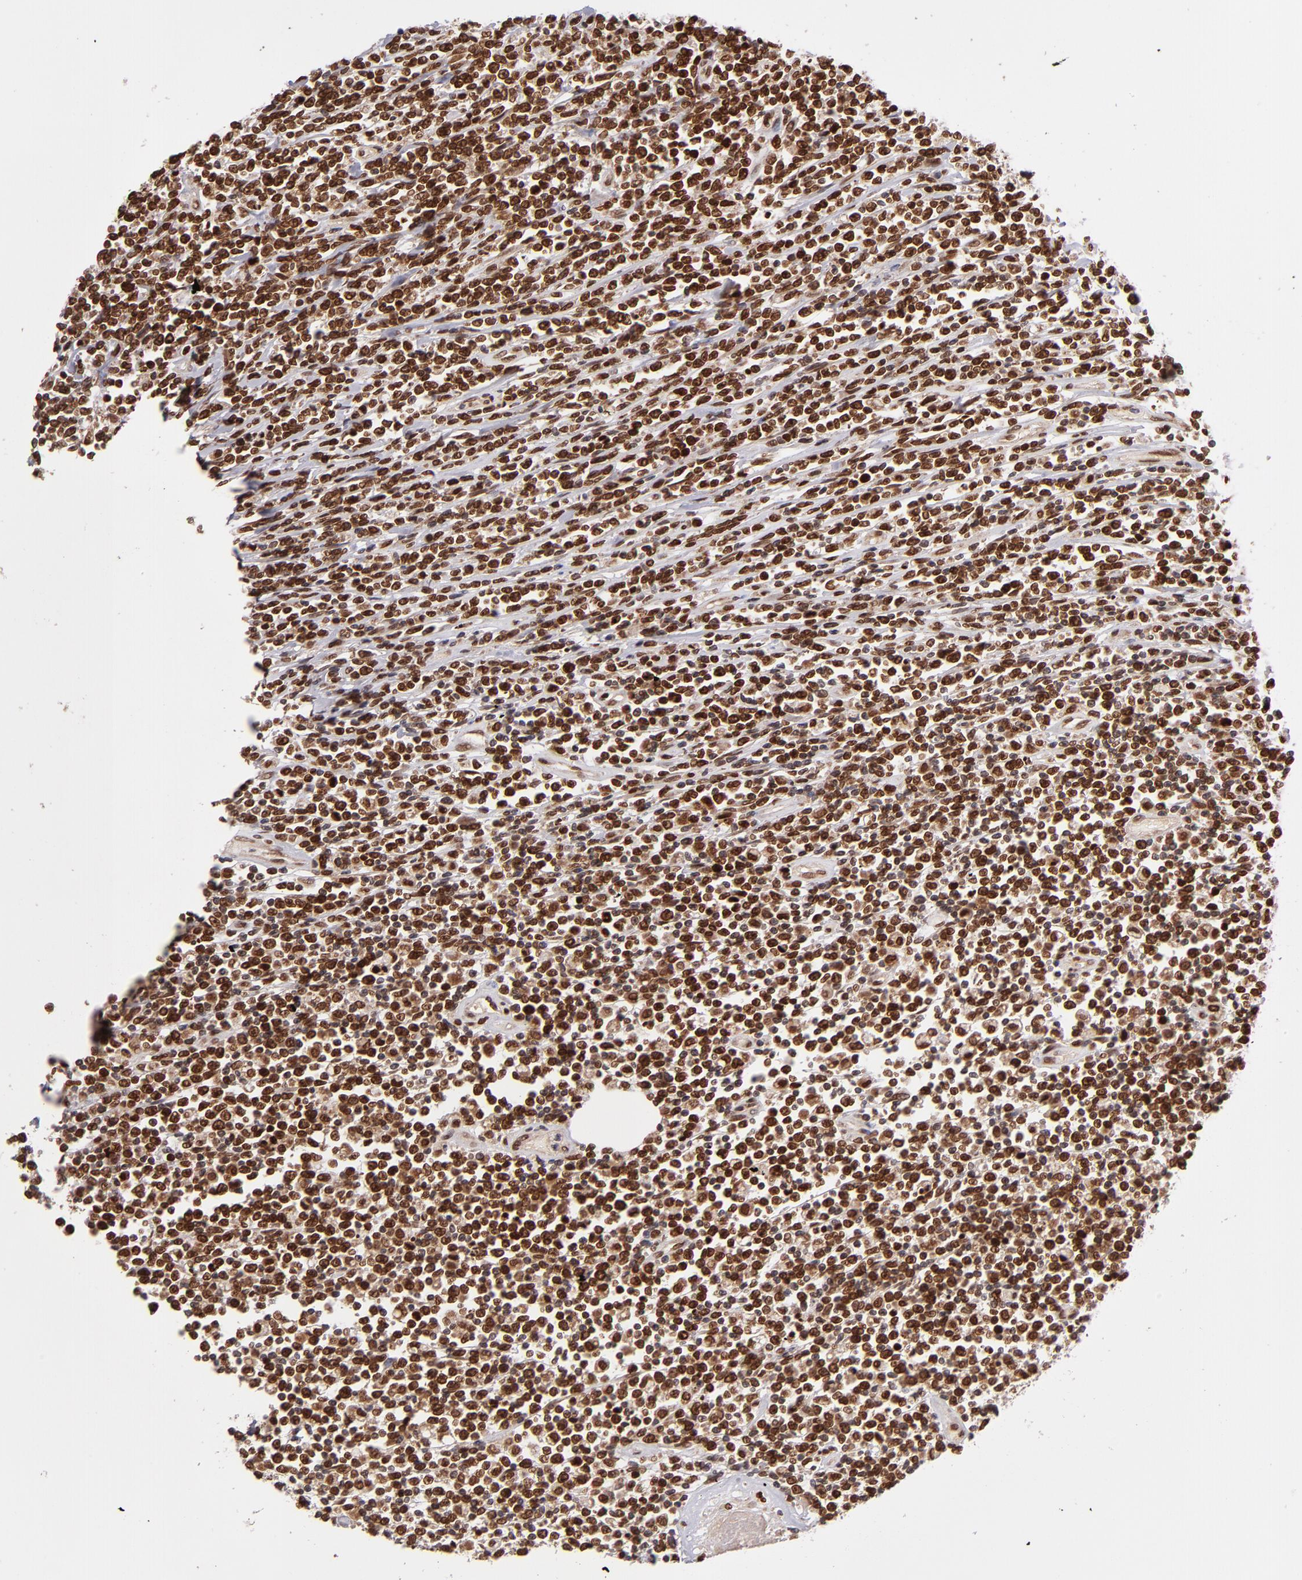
{"staining": {"intensity": "strong", "quantity": "<25%", "location": "cytoplasmic/membranous,nuclear"}, "tissue": "lymphoma", "cell_type": "Tumor cells", "image_type": "cancer", "snomed": [{"axis": "morphology", "description": "Malignant lymphoma, non-Hodgkin's type, High grade"}, {"axis": "topography", "description": "Colon"}], "caption": "IHC image of neoplastic tissue: human lymphoma stained using IHC displays medium levels of strong protein expression localized specifically in the cytoplasmic/membranous and nuclear of tumor cells, appearing as a cytoplasmic/membranous and nuclear brown color.", "gene": "TOP1MT", "patient": {"sex": "male", "age": 82}}